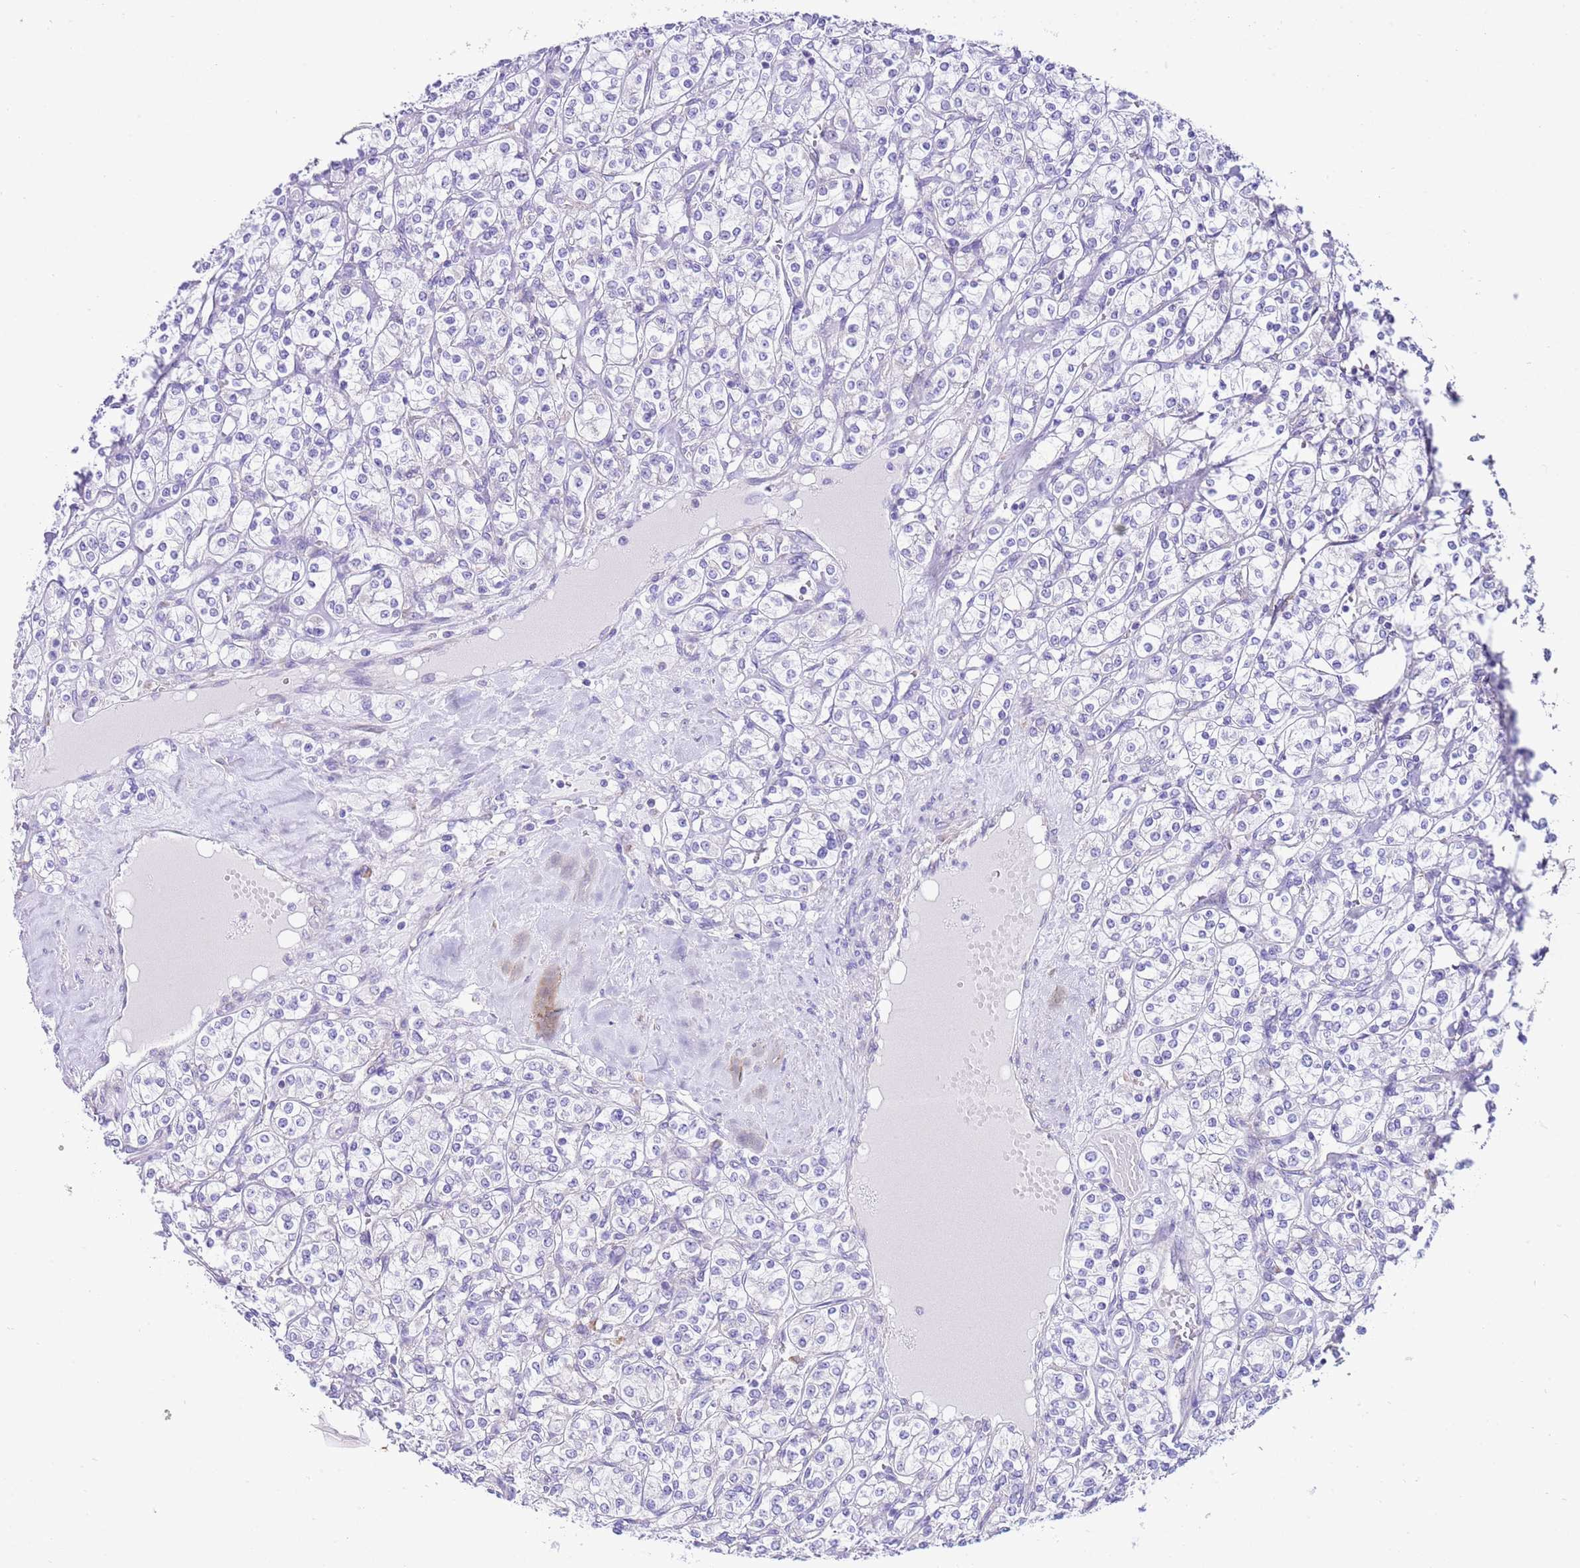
{"staining": {"intensity": "negative", "quantity": "none", "location": "none"}, "tissue": "renal cancer", "cell_type": "Tumor cells", "image_type": "cancer", "snomed": [{"axis": "morphology", "description": "Adenocarcinoma, NOS"}, {"axis": "topography", "description": "Kidney"}], "caption": "The micrograph reveals no staining of tumor cells in renal cancer (adenocarcinoma).", "gene": "RPS10", "patient": {"sex": "male", "age": 77}}